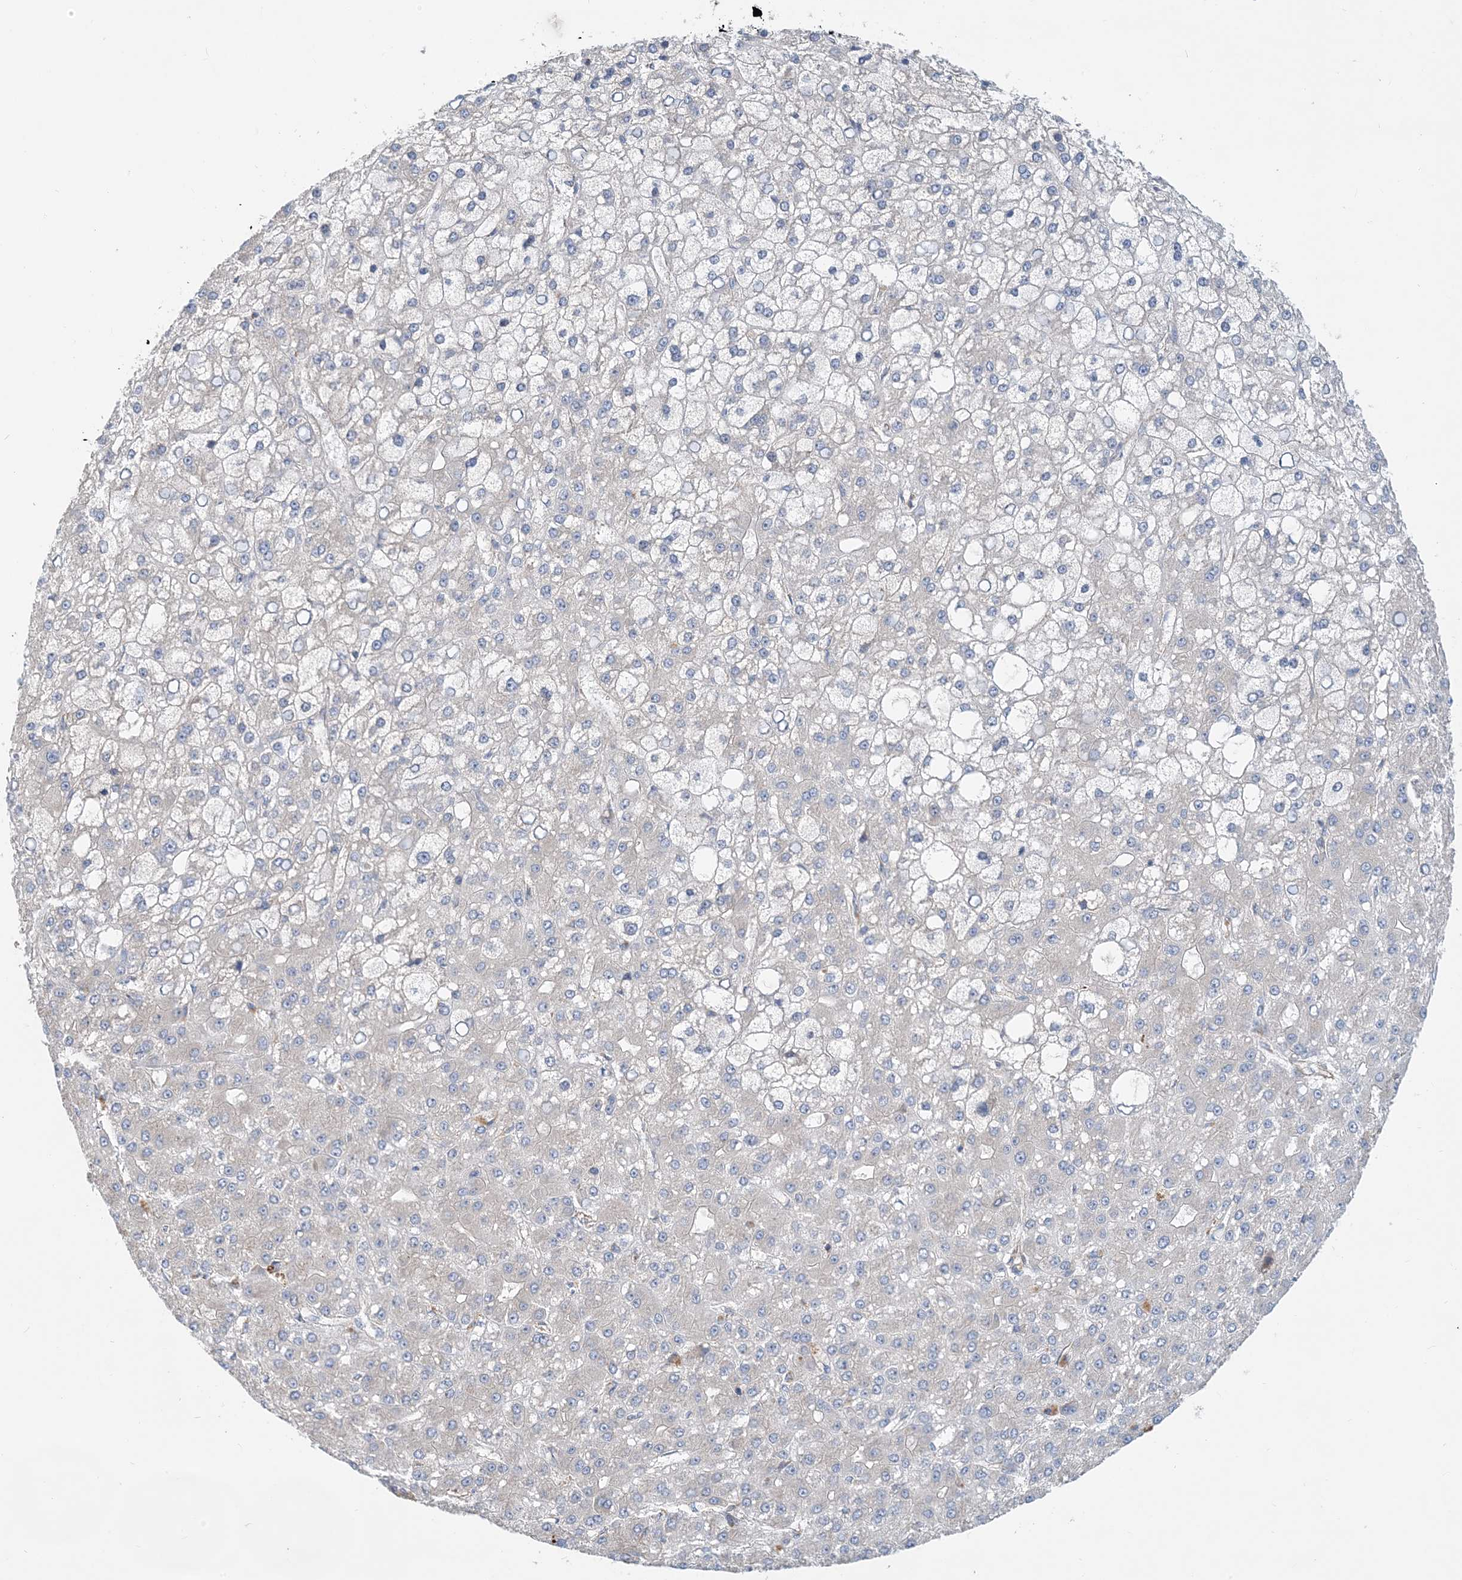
{"staining": {"intensity": "negative", "quantity": "none", "location": "none"}, "tissue": "liver cancer", "cell_type": "Tumor cells", "image_type": "cancer", "snomed": [{"axis": "morphology", "description": "Carcinoma, Hepatocellular, NOS"}, {"axis": "topography", "description": "Liver"}], "caption": "A histopathology image of human liver hepatocellular carcinoma is negative for staining in tumor cells.", "gene": "PCDHGA1", "patient": {"sex": "male", "age": 67}}